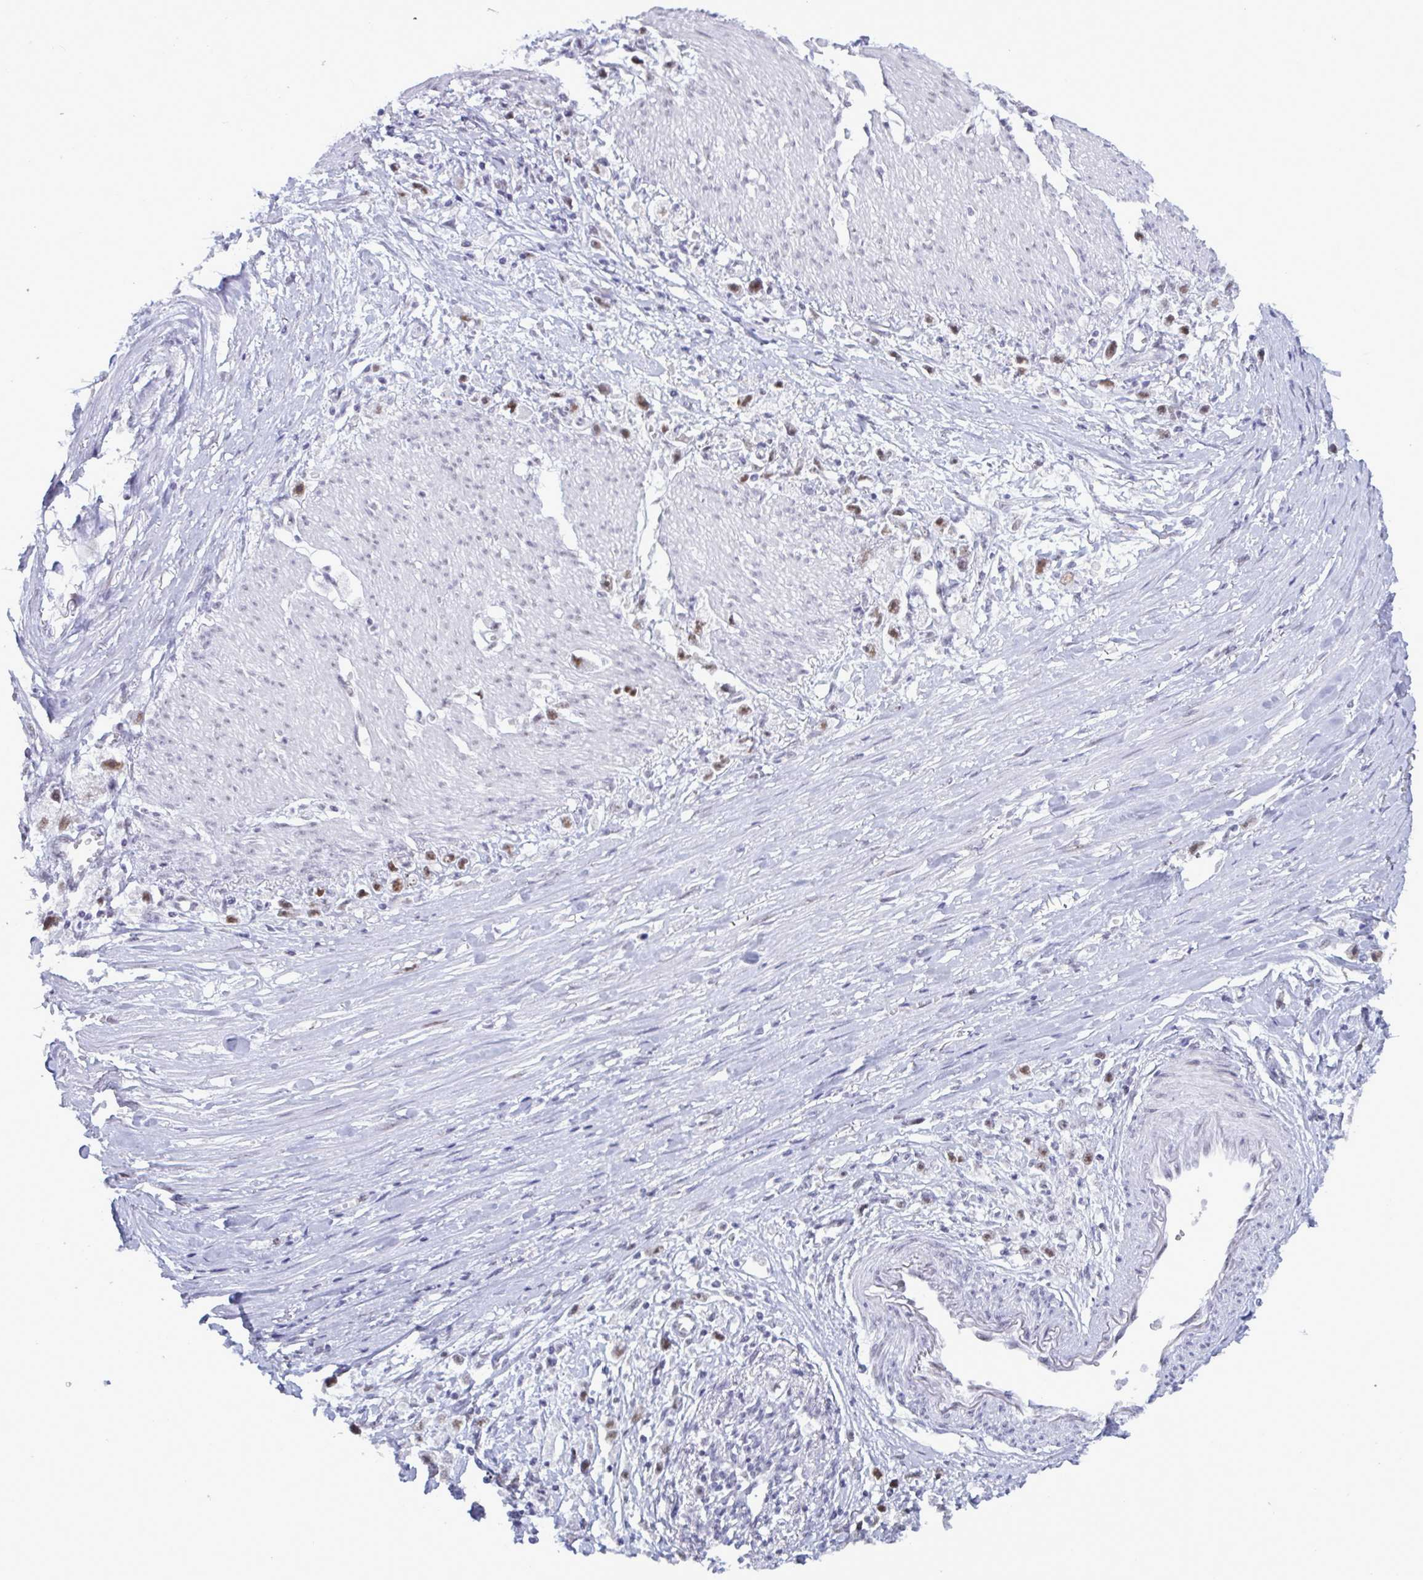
{"staining": {"intensity": "moderate", "quantity": ">75%", "location": "nuclear"}, "tissue": "stomach cancer", "cell_type": "Tumor cells", "image_type": "cancer", "snomed": [{"axis": "morphology", "description": "Adenocarcinoma, NOS"}, {"axis": "topography", "description": "Stomach"}], "caption": "This is an image of immunohistochemistry (IHC) staining of stomach cancer (adenocarcinoma), which shows moderate staining in the nuclear of tumor cells.", "gene": "PPP1R10", "patient": {"sex": "female", "age": 59}}